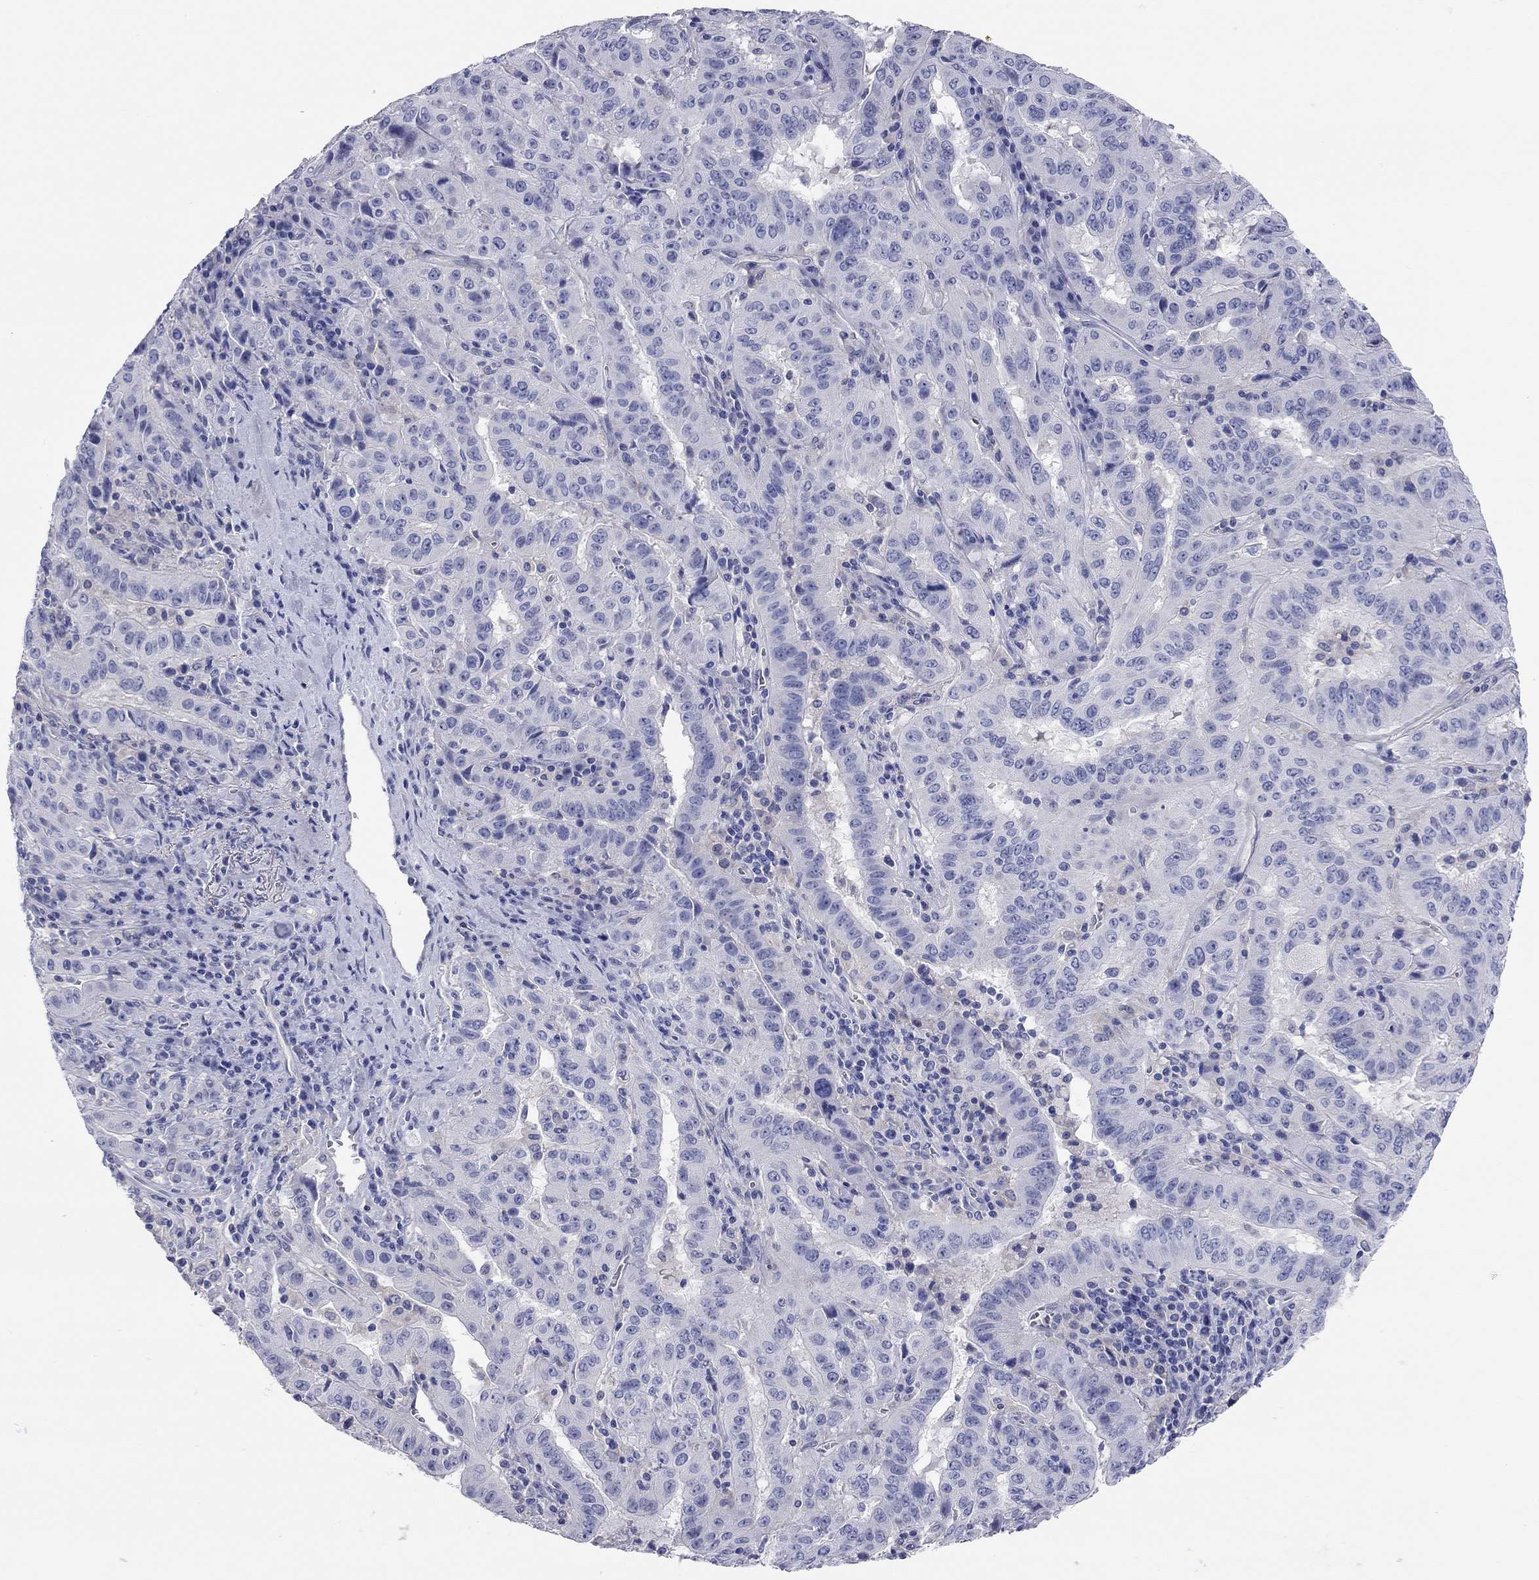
{"staining": {"intensity": "negative", "quantity": "none", "location": "none"}, "tissue": "pancreatic cancer", "cell_type": "Tumor cells", "image_type": "cancer", "snomed": [{"axis": "morphology", "description": "Adenocarcinoma, NOS"}, {"axis": "topography", "description": "Pancreas"}], "caption": "A micrograph of pancreatic adenocarcinoma stained for a protein displays no brown staining in tumor cells.", "gene": "TMEM221", "patient": {"sex": "male", "age": 63}}